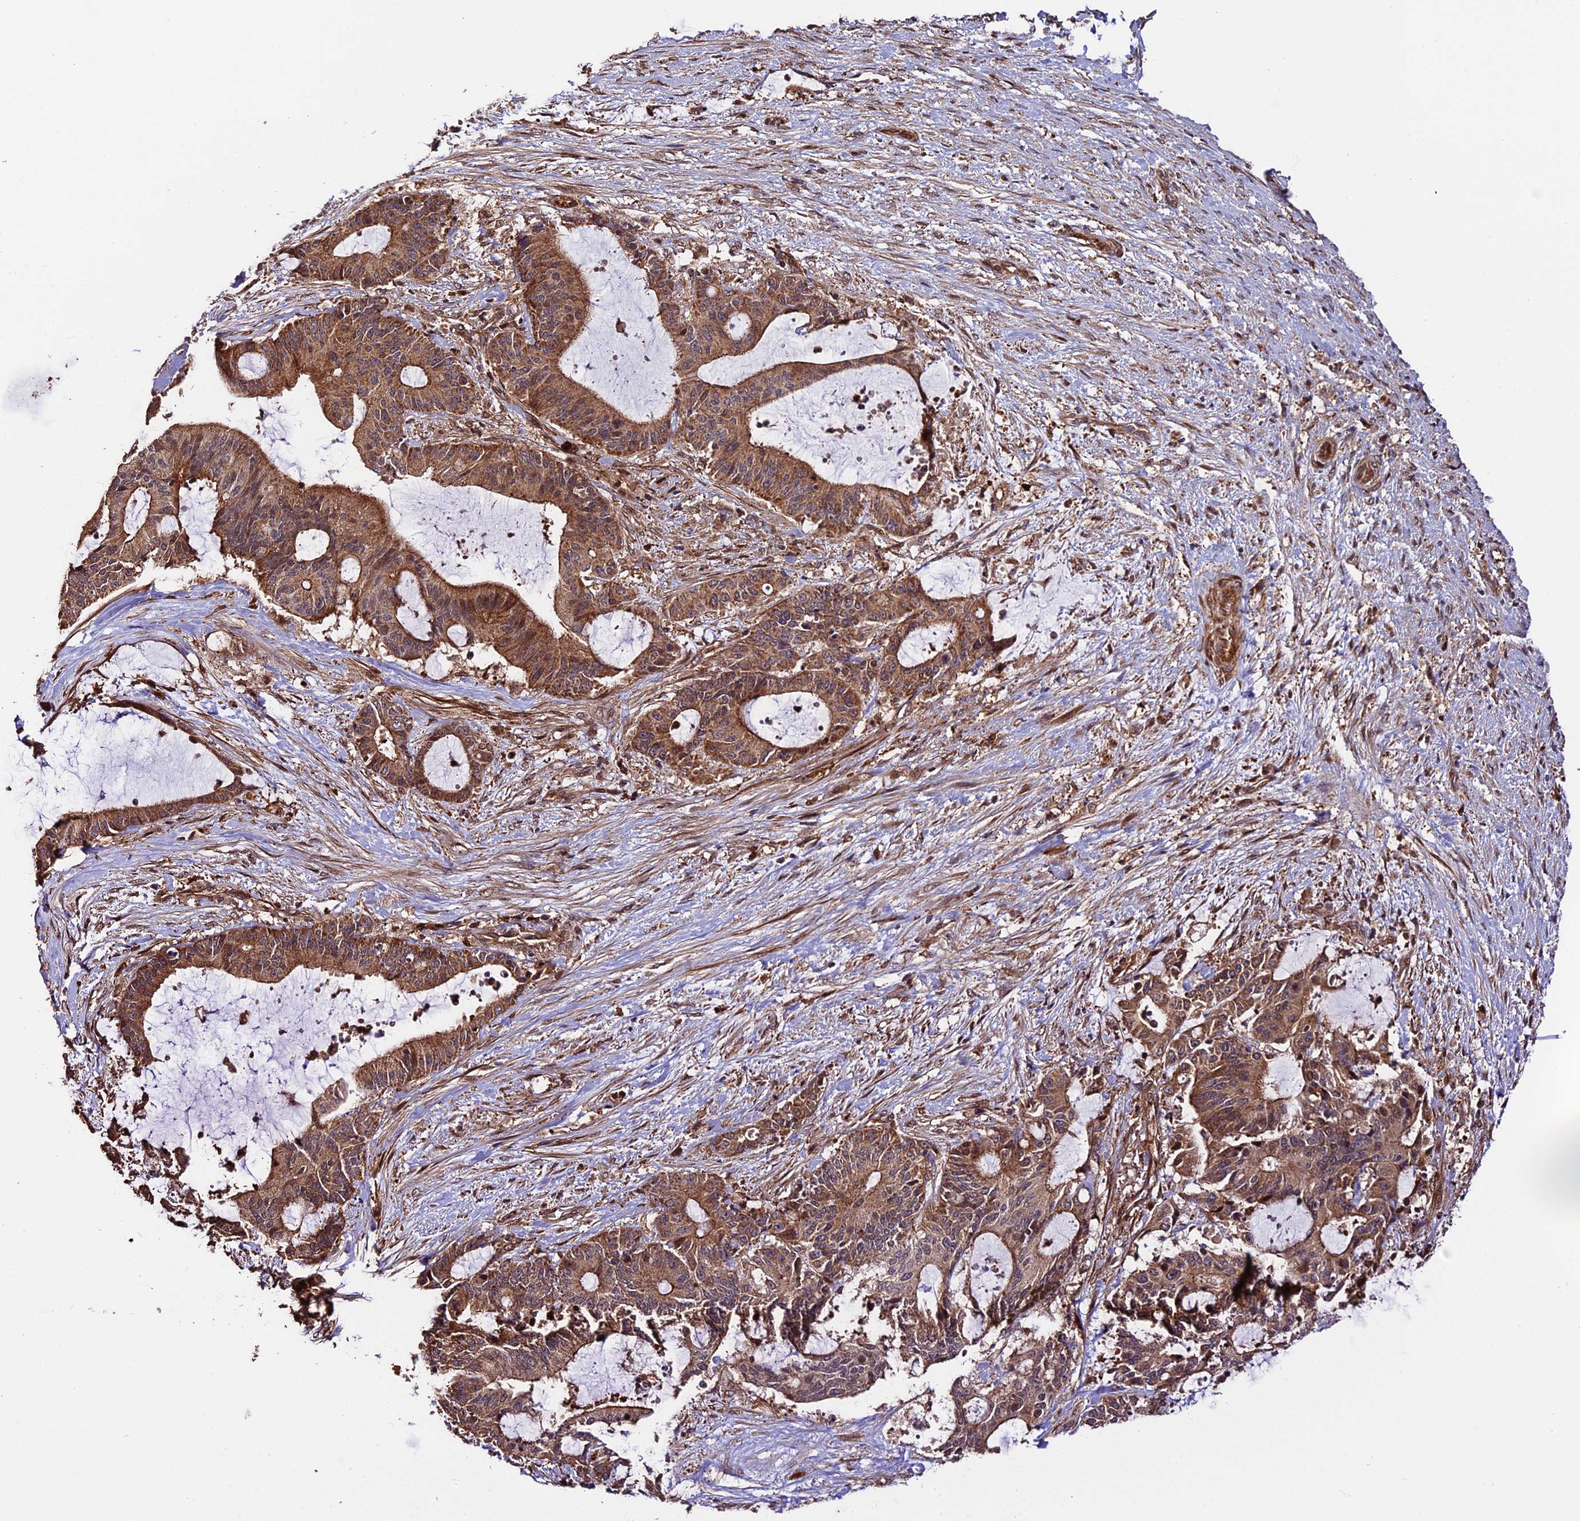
{"staining": {"intensity": "moderate", "quantity": ">75%", "location": "cytoplasmic/membranous"}, "tissue": "liver cancer", "cell_type": "Tumor cells", "image_type": "cancer", "snomed": [{"axis": "morphology", "description": "Normal tissue, NOS"}, {"axis": "morphology", "description": "Cholangiocarcinoma"}, {"axis": "topography", "description": "Liver"}, {"axis": "topography", "description": "Peripheral nerve tissue"}], "caption": "Moderate cytoplasmic/membranous protein staining is seen in approximately >75% of tumor cells in liver cancer (cholangiocarcinoma).", "gene": "HERPUD1", "patient": {"sex": "female", "age": 73}}